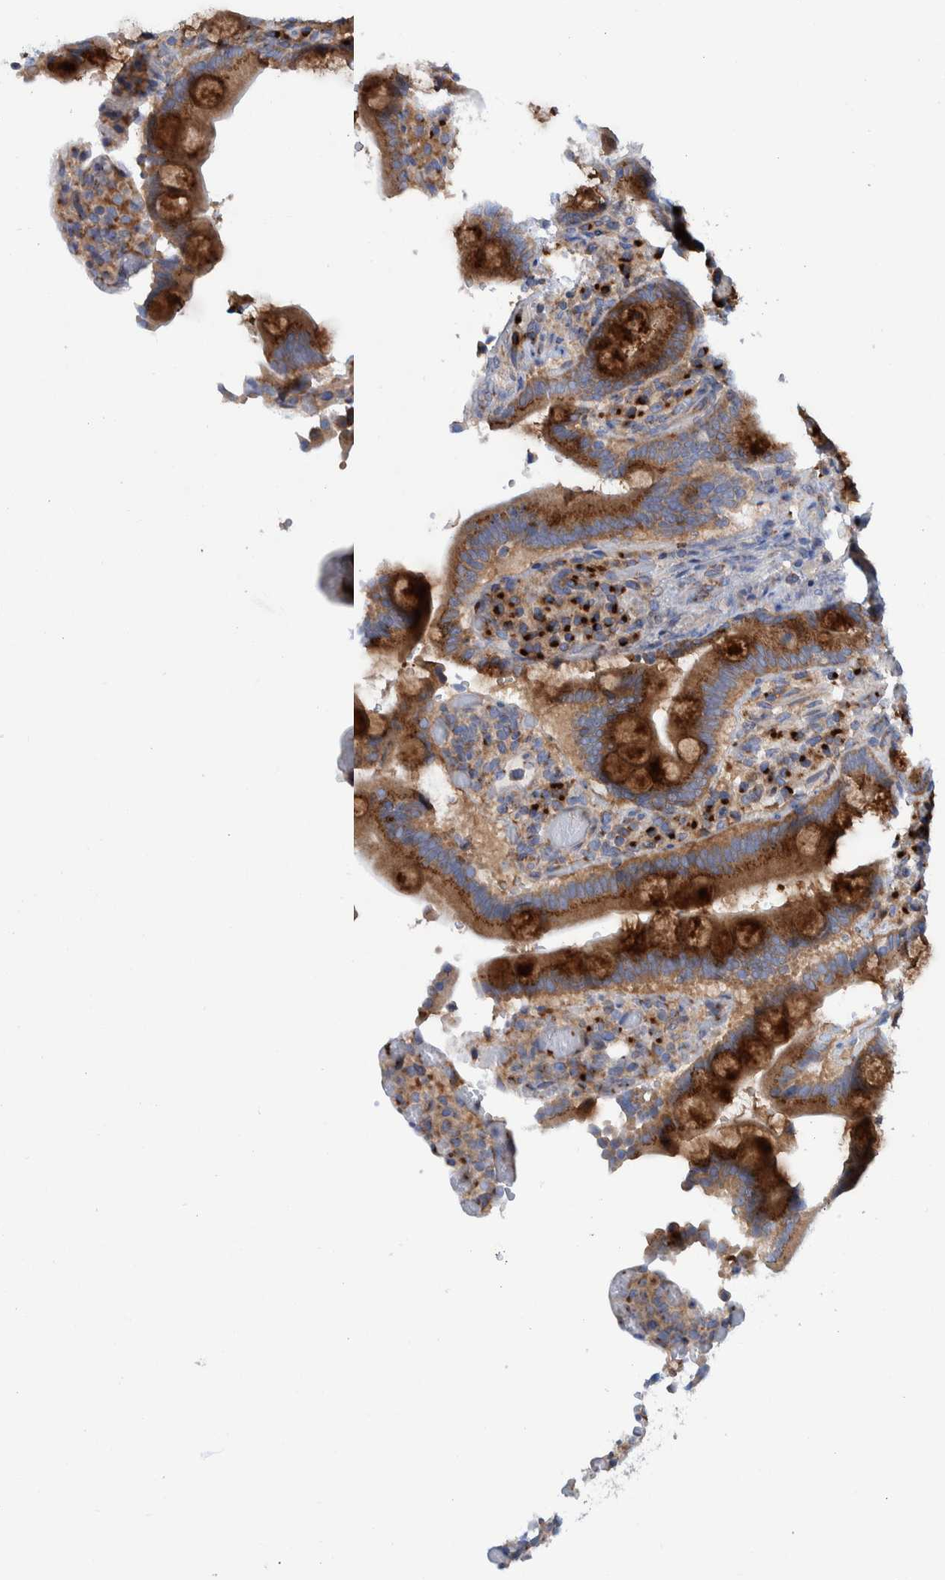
{"staining": {"intensity": "strong", "quantity": ">75%", "location": "cytoplasmic/membranous"}, "tissue": "duodenum", "cell_type": "Glandular cells", "image_type": "normal", "snomed": [{"axis": "morphology", "description": "Normal tissue, NOS"}, {"axis": "topography", "description": "Small intestine, NOS"}], "caption": "A histopathology image showing strong cytoplasmic/membranous staining in about >75% of glandular cells in benign duodenum, as visualized by brown immunohistochemical staining.", "gene": "TRIM58", "patient": {"sex": "female", "age": 71}}